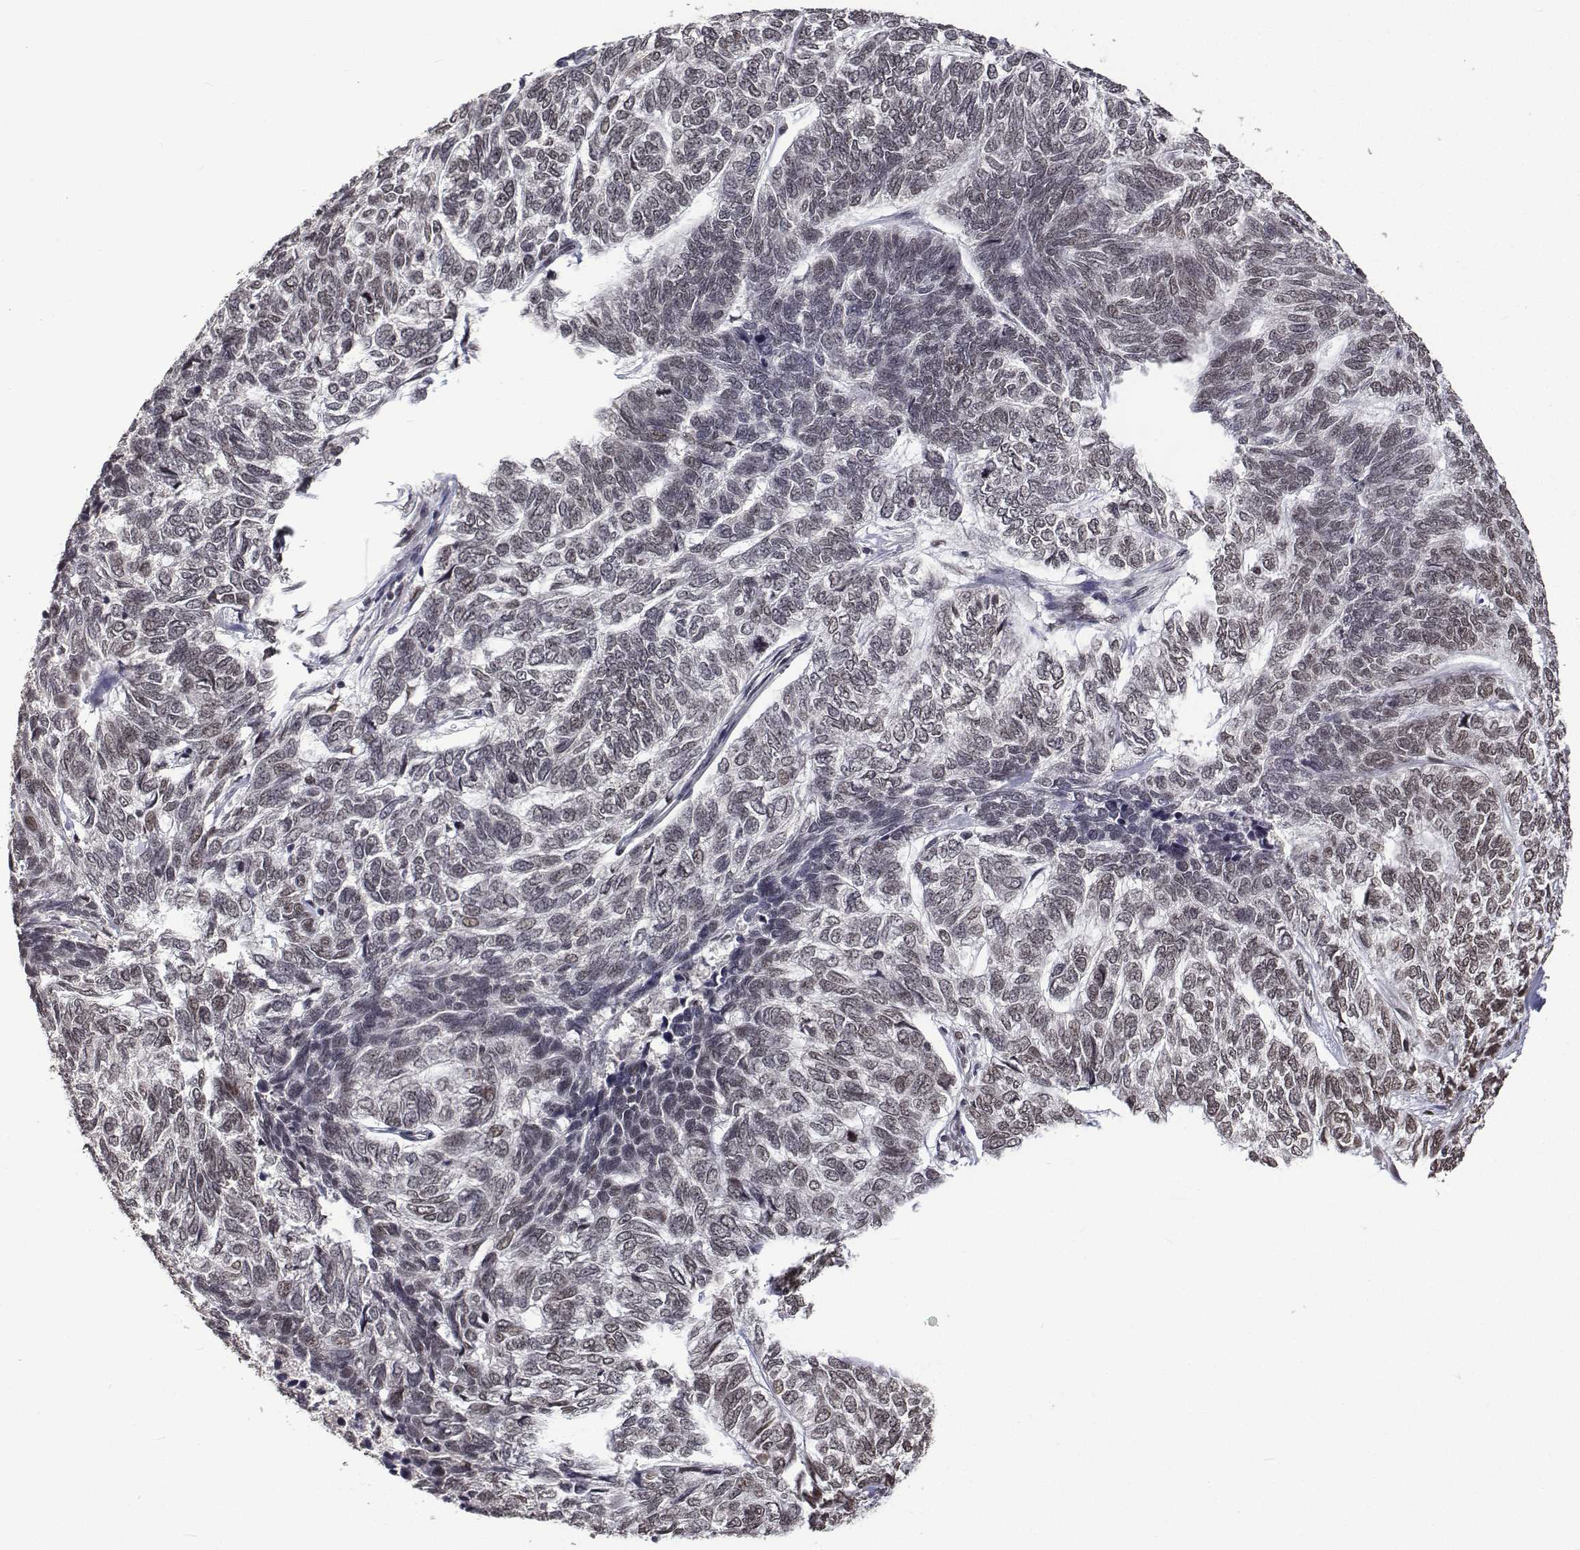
{"staining": {"intensity": "weak", "quantity": "<25%", "location": "nuclear"}, "tissue": "skin cancer", "cell_type": "Tumor cells", "image_type": "cancer", "snomed": [{"axis": "morphology", "description": "Basal cell carcinoma"}, {"axis": "topography", "description": "Skin"}], "caption": "Immunohistochemistry (IHC) of basal cell carcinoma (skin) displays no expression in tumor cells.", "gene": "ATRX", "patient": {"sex": "female", "age": 65}}